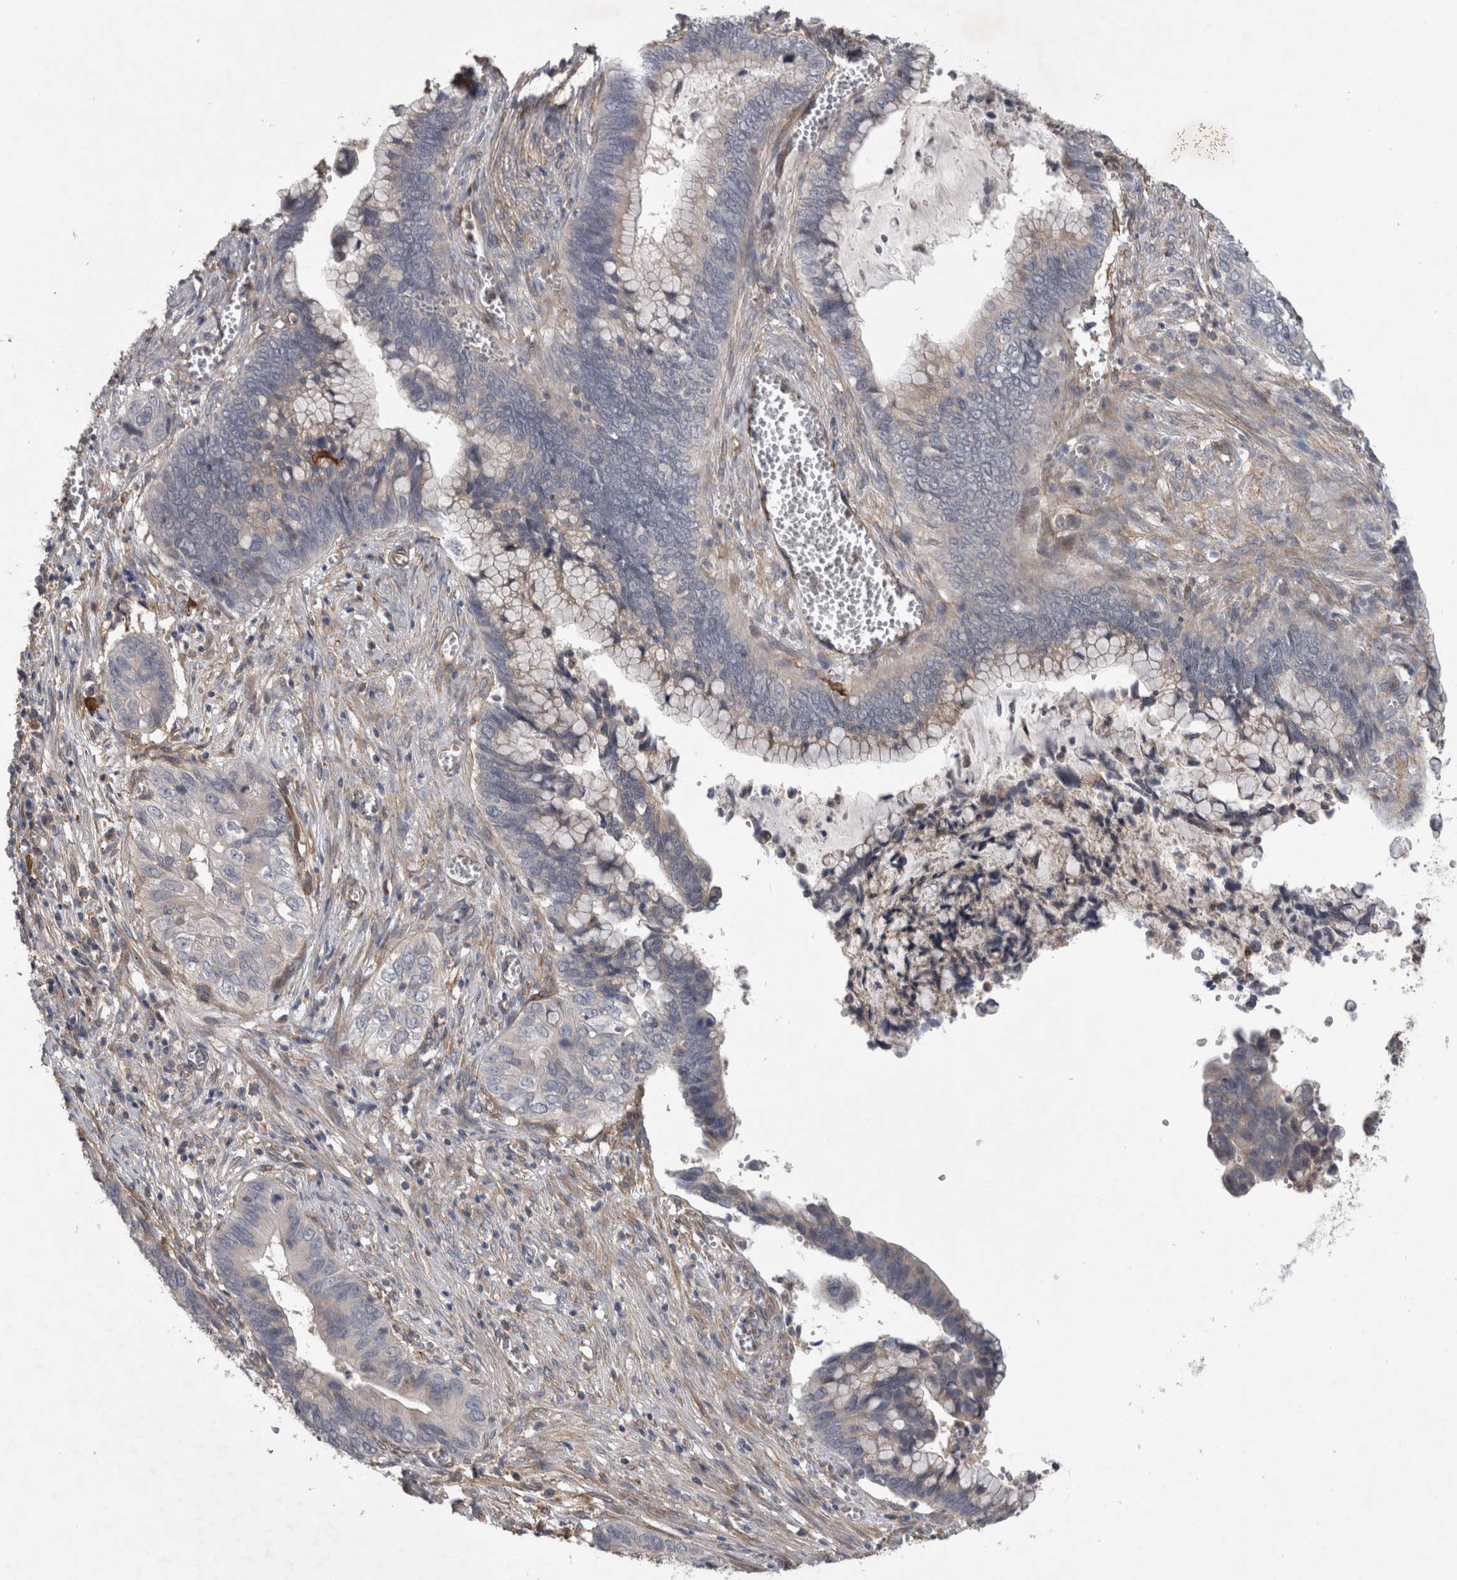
{"staining": {"intensity": "negative", "quantity": "none", "location": "none"}, "tissue": "cervical cancer", "cell_type": "Tumor cells", "image_type": "cancer", "snomed": [{"axis": "morphology", "description": "Adenocarcinoma, NOS"}, {"axis": "topography", "description": "Cervix"}], "caption": "The micrograph exhibits no significant positivity in tumor cells of cervical cancer.", "gene": "ANKFY1", "patient": {"sex": "female", "age": 44}}